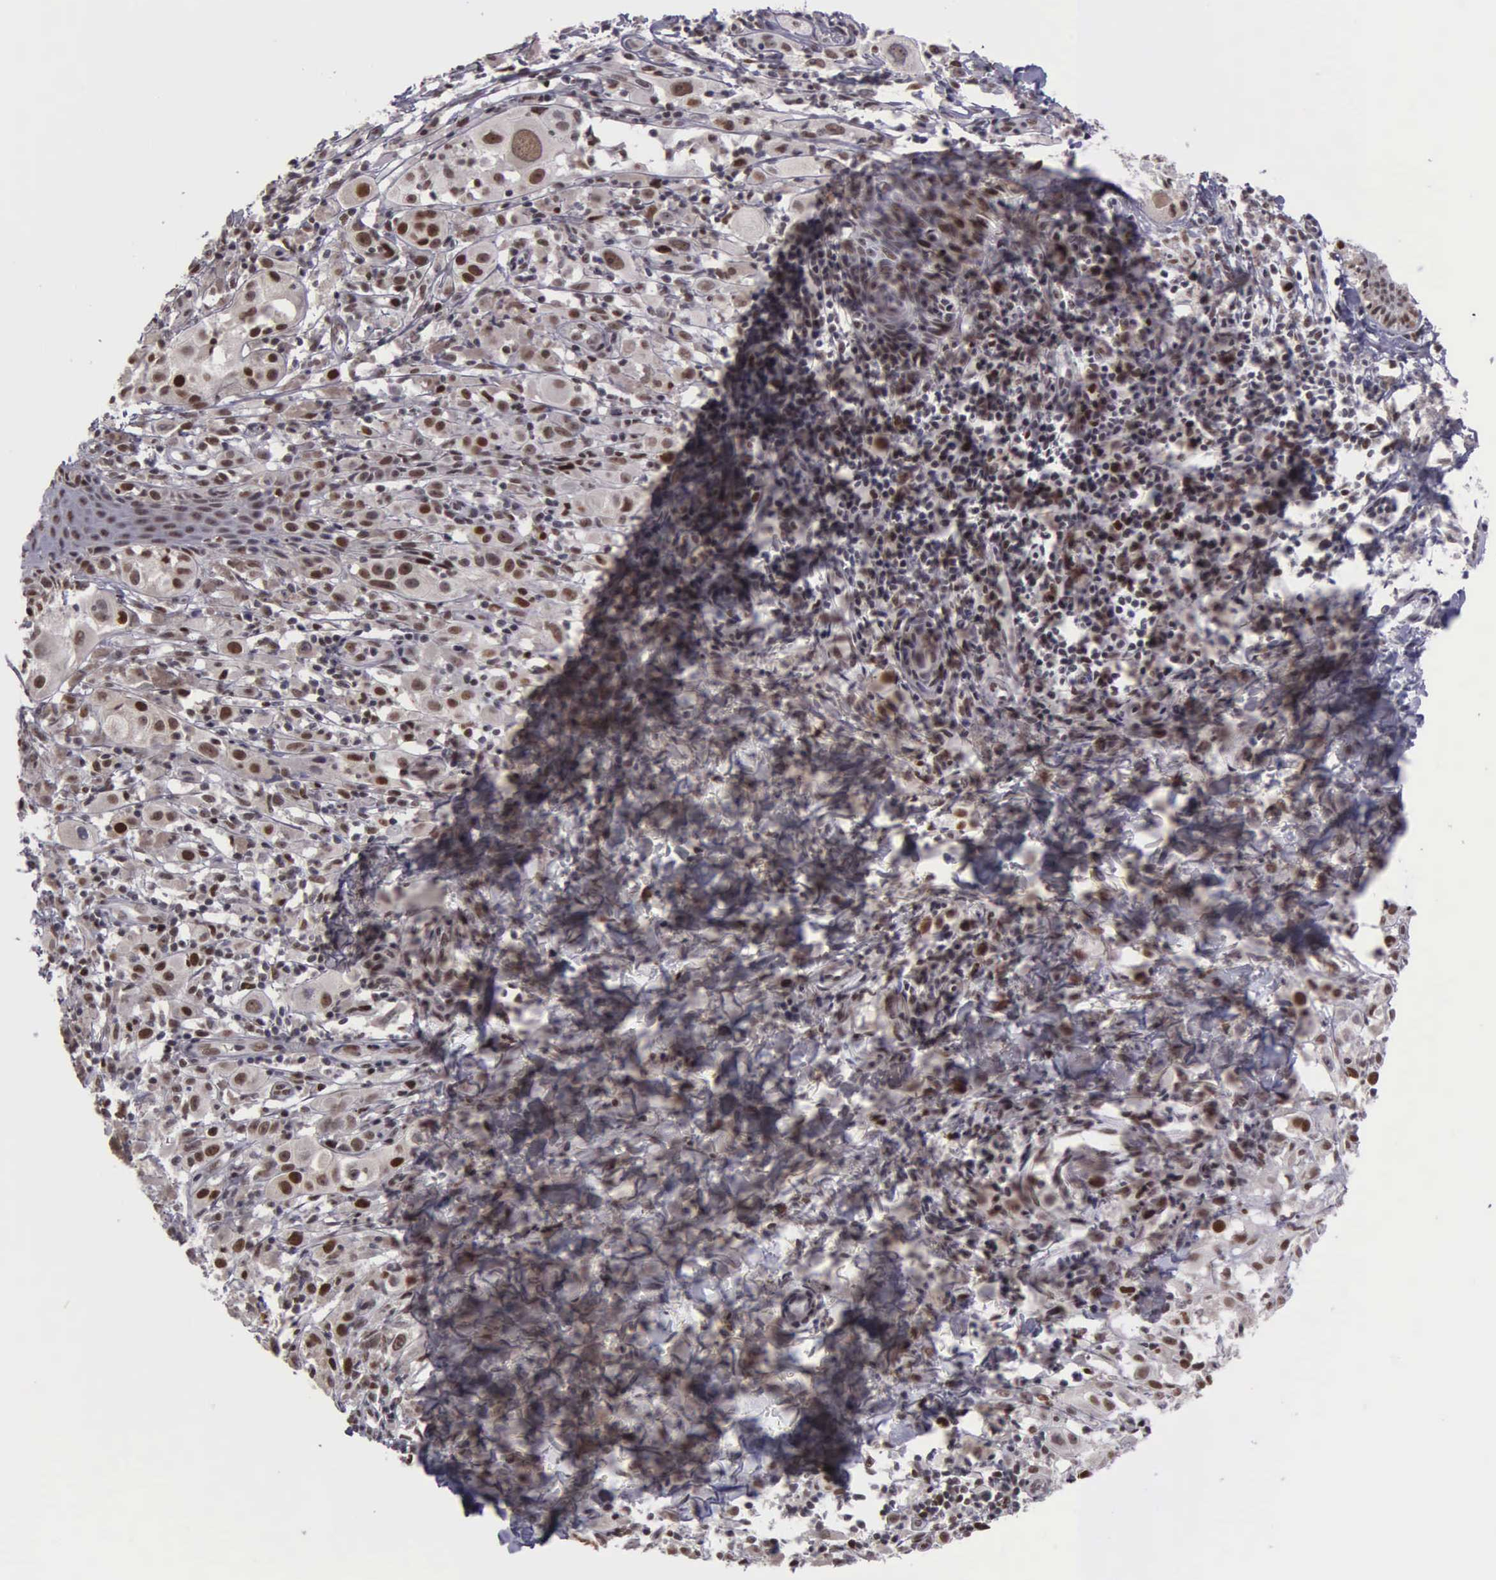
{"staining": {"intensity": "moderate", "quantity": "25%-75%", "location": "nuclear"}, "tissue": "melanoma", "cell_type": "Tumor cells", "image_type": "cancer", "snomed": [{"axis": "morphology", "description": "Malignant melanoma, NOS"}, {"axis": "topography", "description": "Skin"}], "caption": "Human malignant melanoma stained with a brown dye displays moderate nuclear positive expression in approximately 25%-75% of tumor cells.", "gene": "UBR7", "patient": {"sex": "female", "age": 52}}